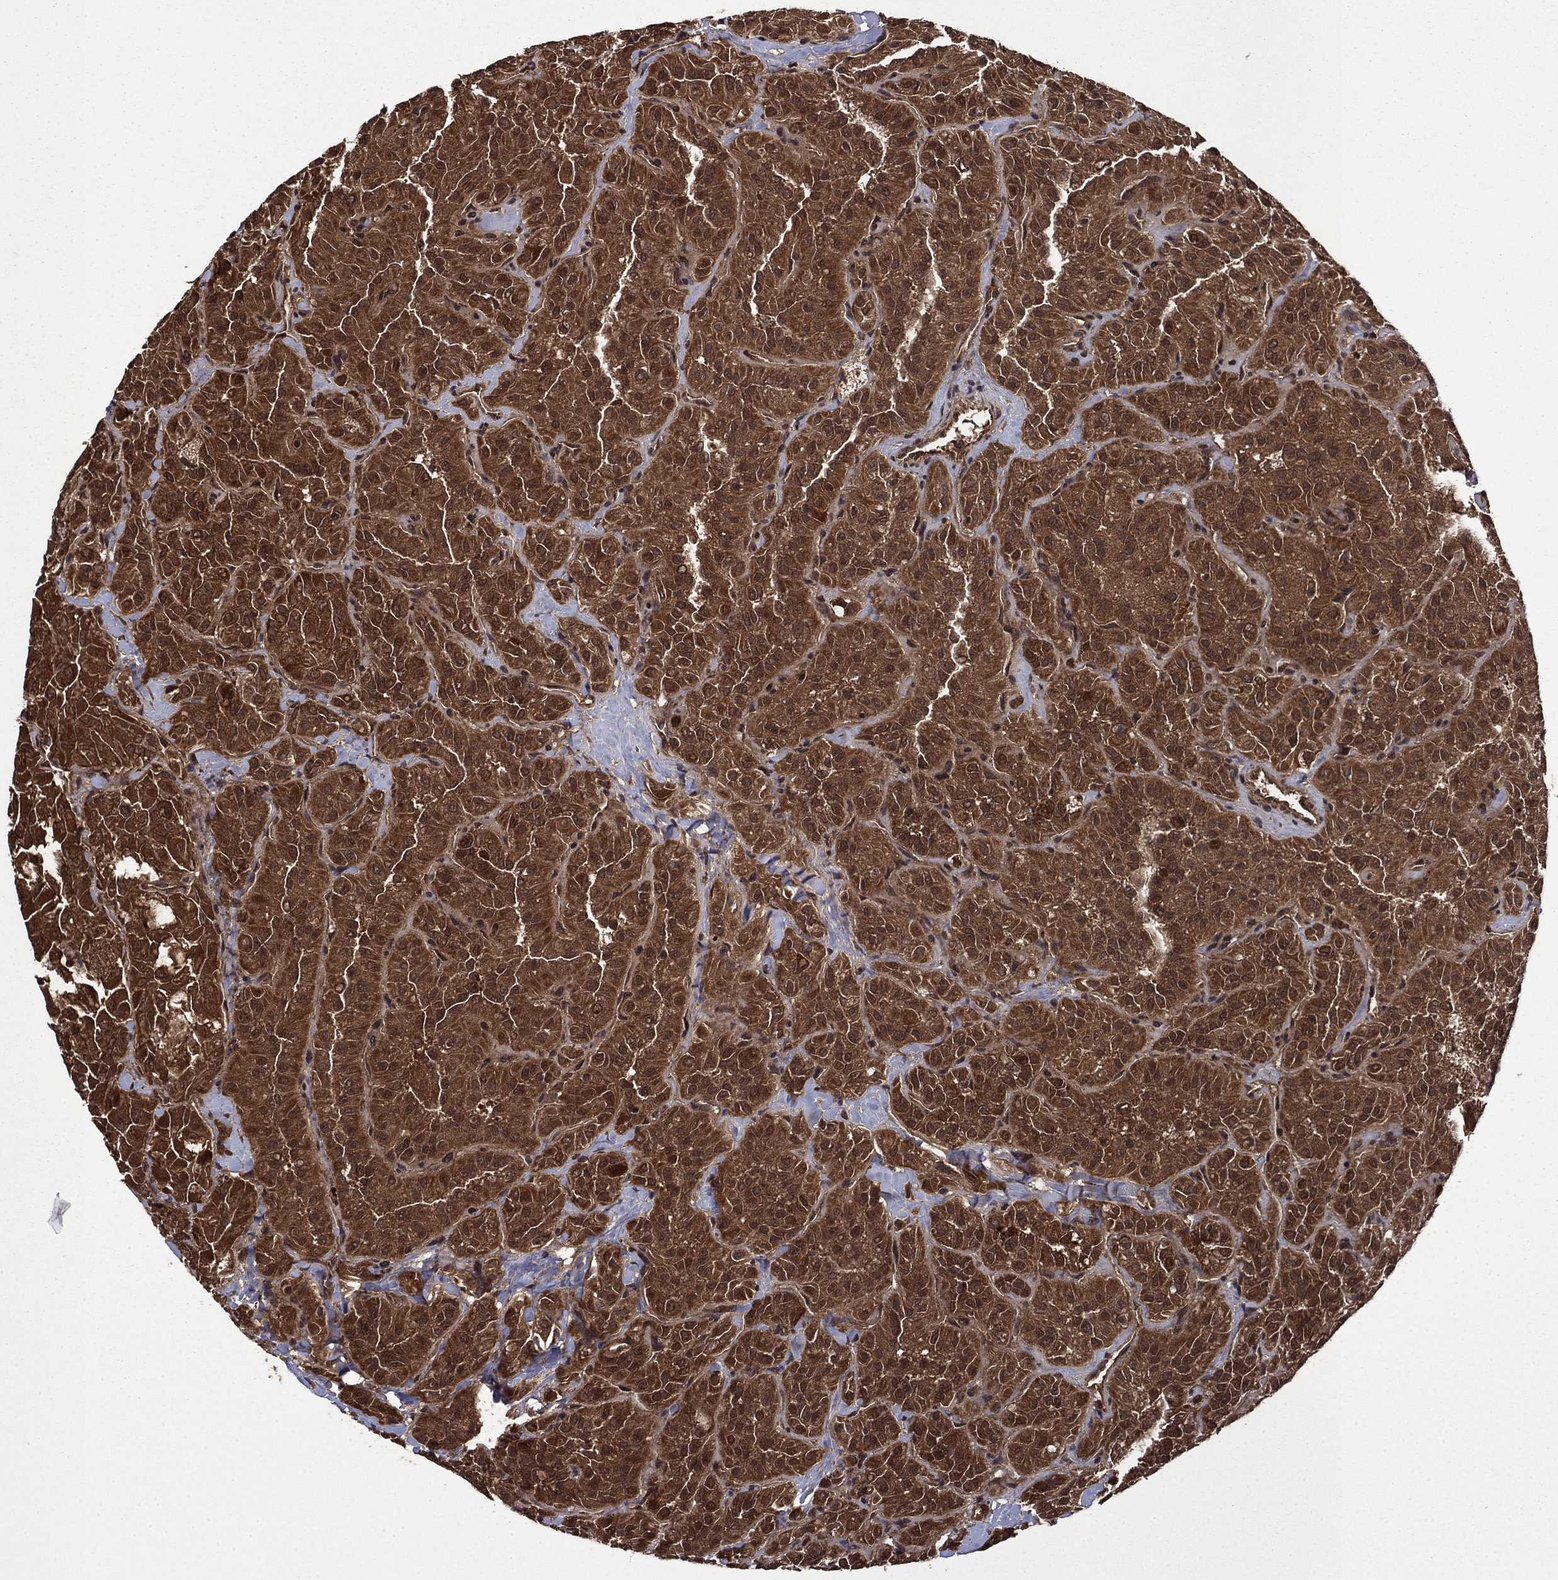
{"staining": {"intensity": "strong", "quantity": ">75%", "location": "cytoplasmic/membranous"}, "tissue": "thyroid cancer", "cell_type": "Tumor cells", "image_type": "cancer", "snomed": [{"axis": "morphology", "description": "Papillary adenocarcinoma, NOS"}, {"axis": "topography", "description": "Thyroid gland"}], "caption": "Thyroid cancer (papillary adenocarcinoma) was stained to show a protein in brown. There is high levels of strong cytoplasmic/membranous expression in approximately >75% of tumor cells.", "gene": "TPMT", "patient": {"sex": "female", "age": 45}}